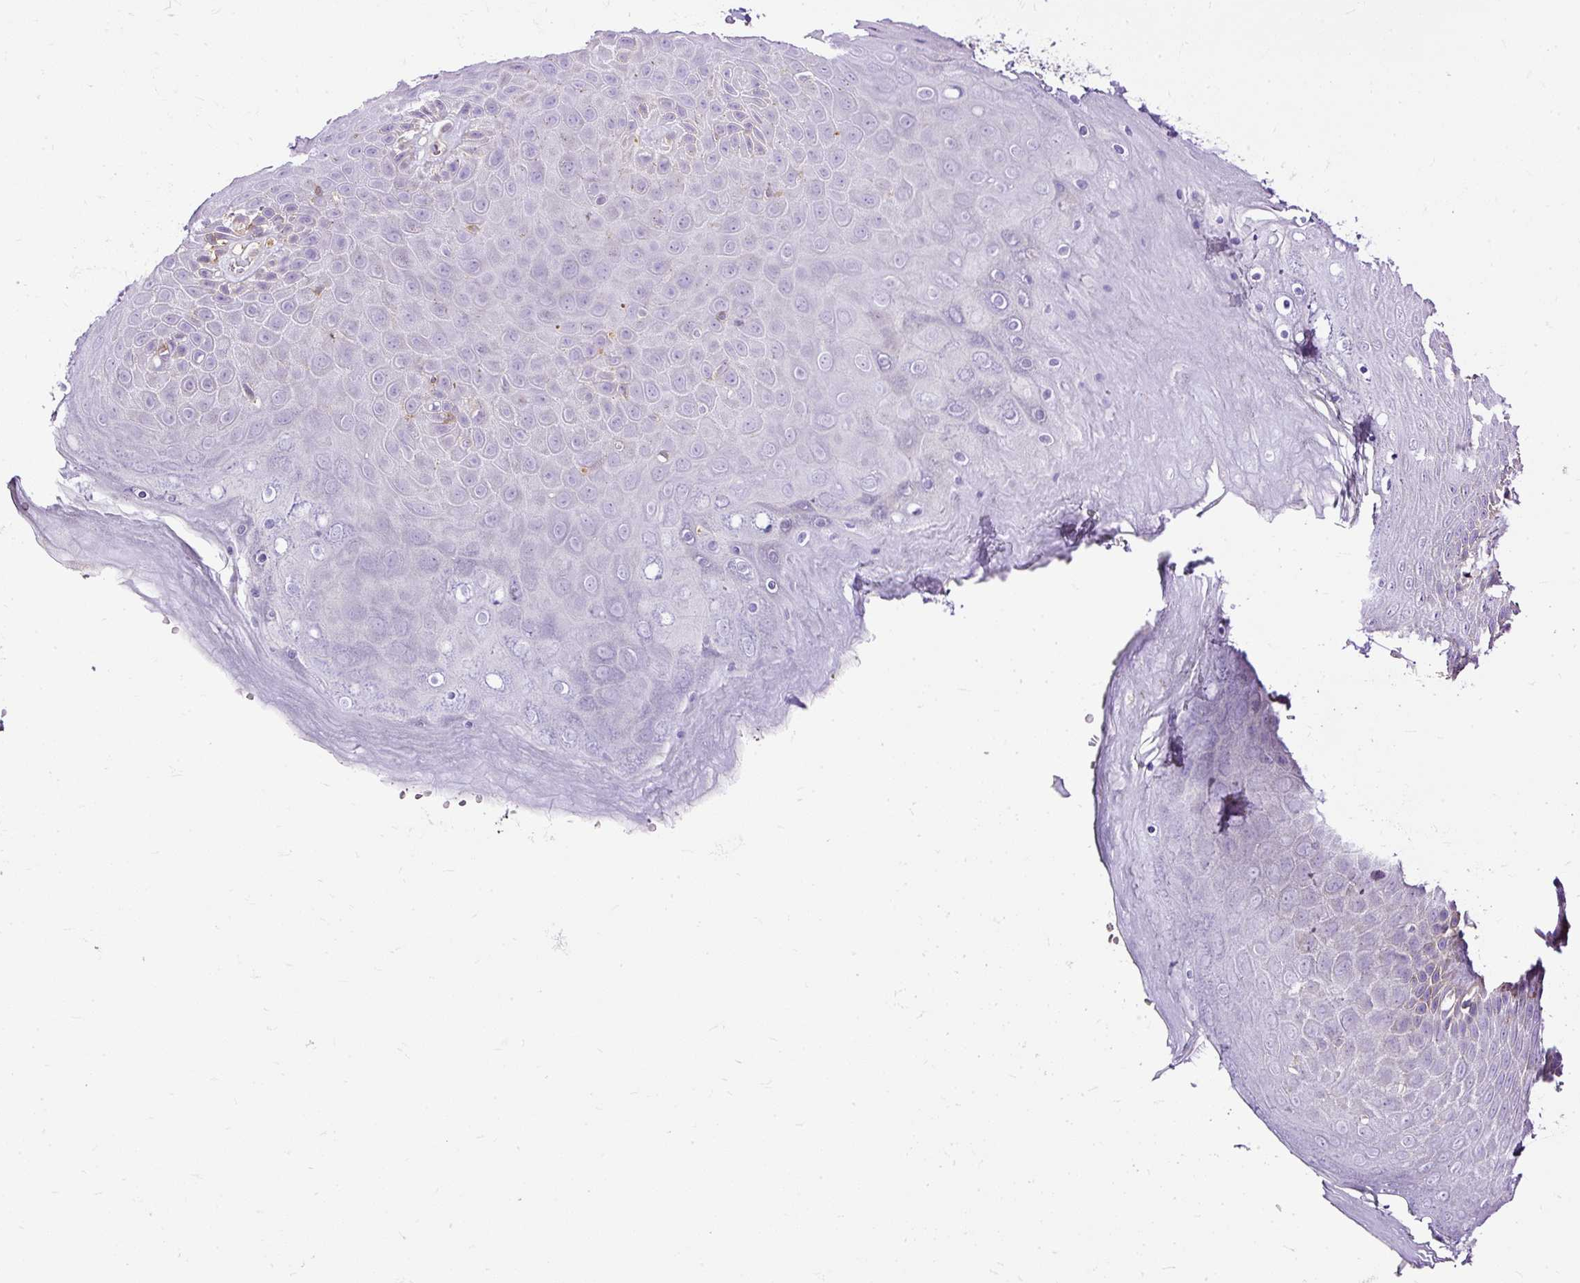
{"staining": {"intensity": "negative", "quantity": "none", "location": "none"}, "tissue": "skin", "cell_type": "Epidermal cells", "image_type": "normal", "snomed": [{"axis": "morphology", "description": "Normal tissue, NOS"}, {"axis": "topography", "description": "Anal"}, {"axis": "topography", "description": "Peripheral nerve tissue"}], "caption": "A high-resolution micrograph shows IHC staining of unremarkable skin, which demonstrates no significant positivity in epidermal cells.", "gene": "TWF2", "patient": {"sex": "male", "age": 53}}